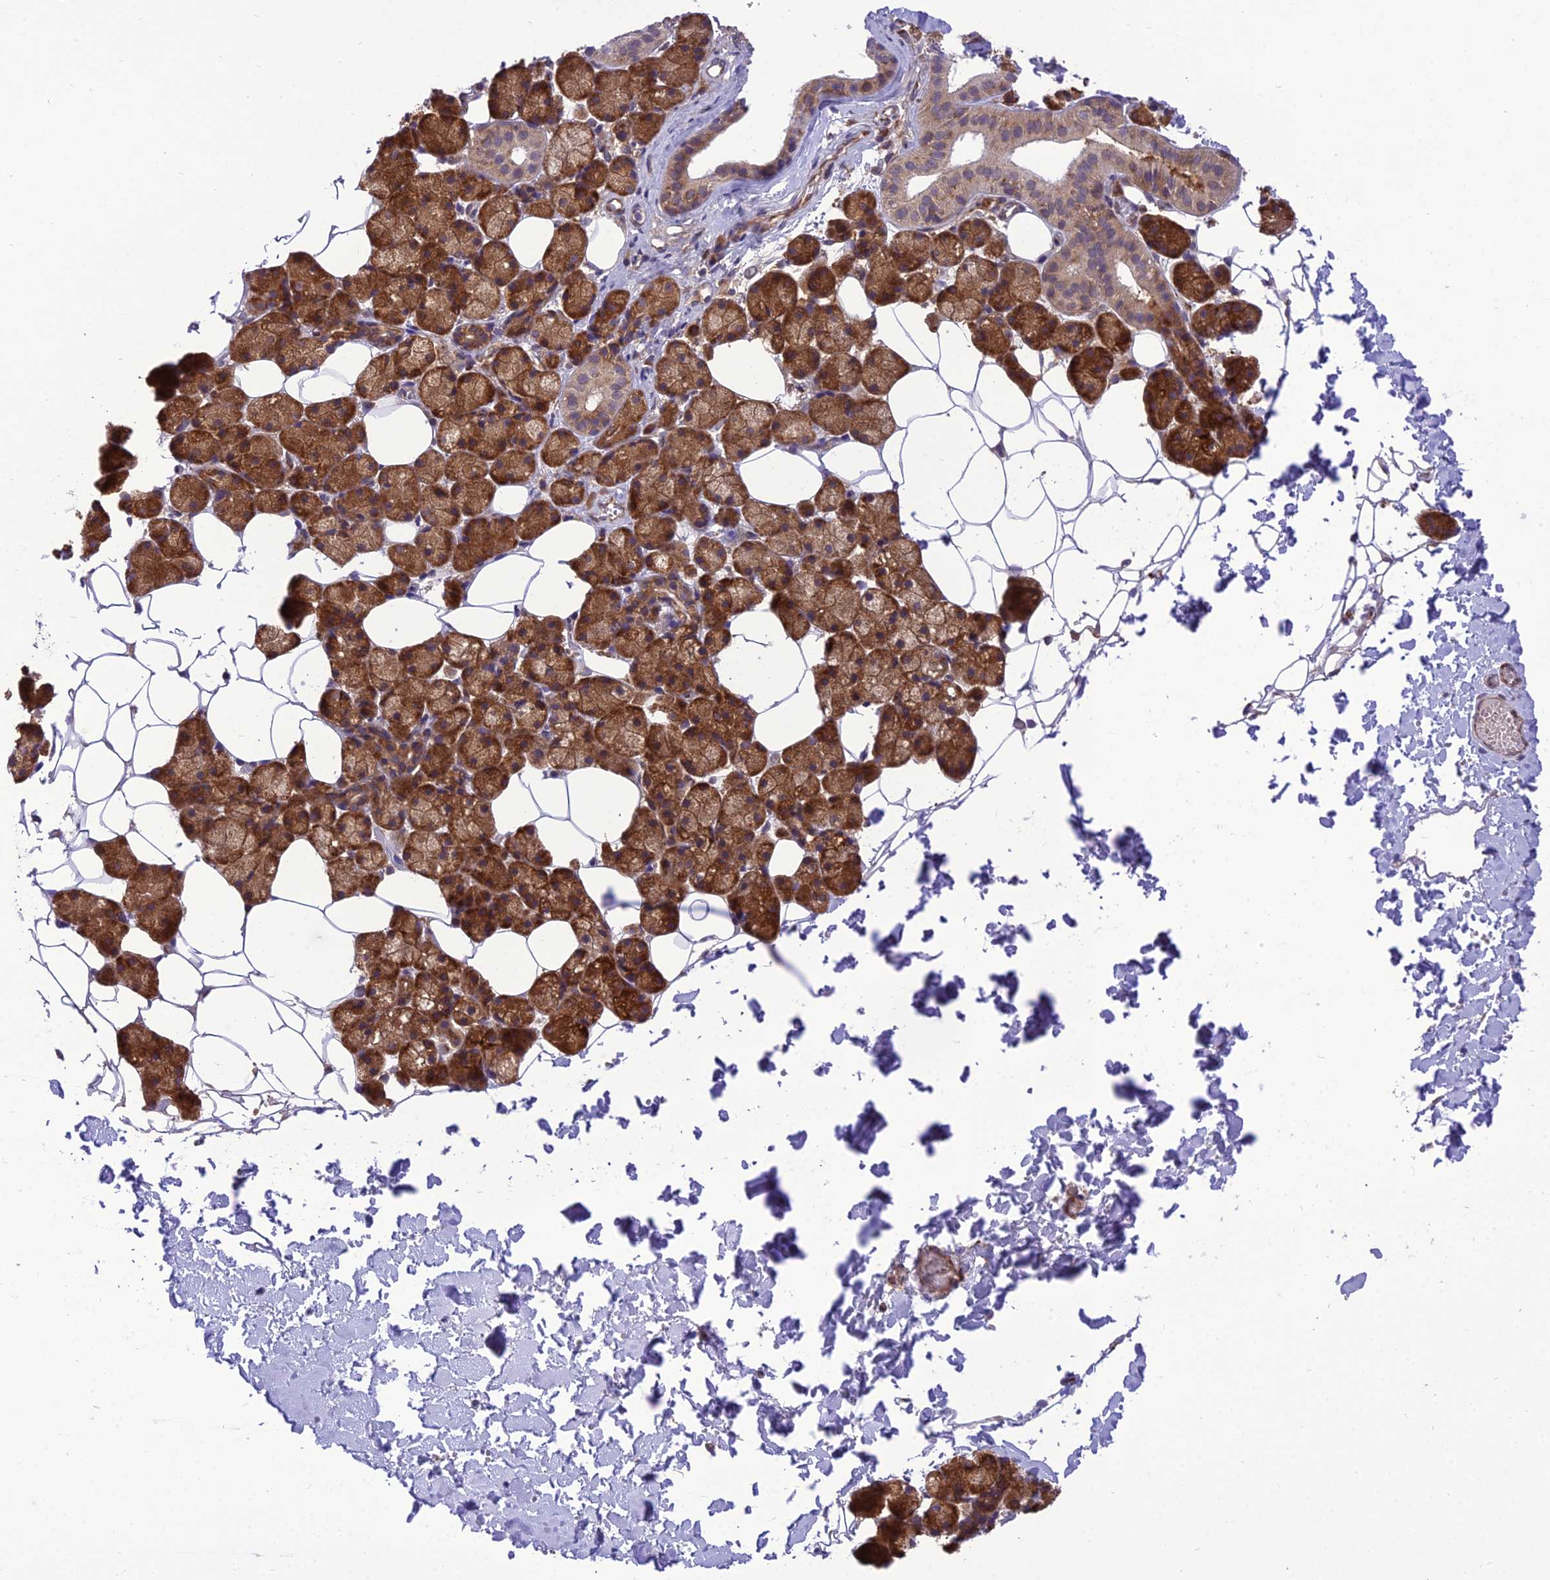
{"staining": {"intensity": "strong", "quantity": ">75%", "location": "cytoplasmic/membranous"}, "tissue": "salivary gland", "cell_type": "Glandular cells", "image_type": "normal", "snomed": [{"axis": "morphology", "description": "Normal tissue, NOS"}, {"axis": "topography", "description": "Salivary gland"}], "caption": "High-power microscopy captured an immunohistochemistry photomicrograph of normal salivary gland, revealing strong cytoplasmic/membranous positivity in about >75% of glandular cells. (DAB (3,3'-diaminobenzidine) IHC with brightfield microscopy, high magnification).", "gene": "DHCR7", "patient": {"sex": "female", "age": 33}}